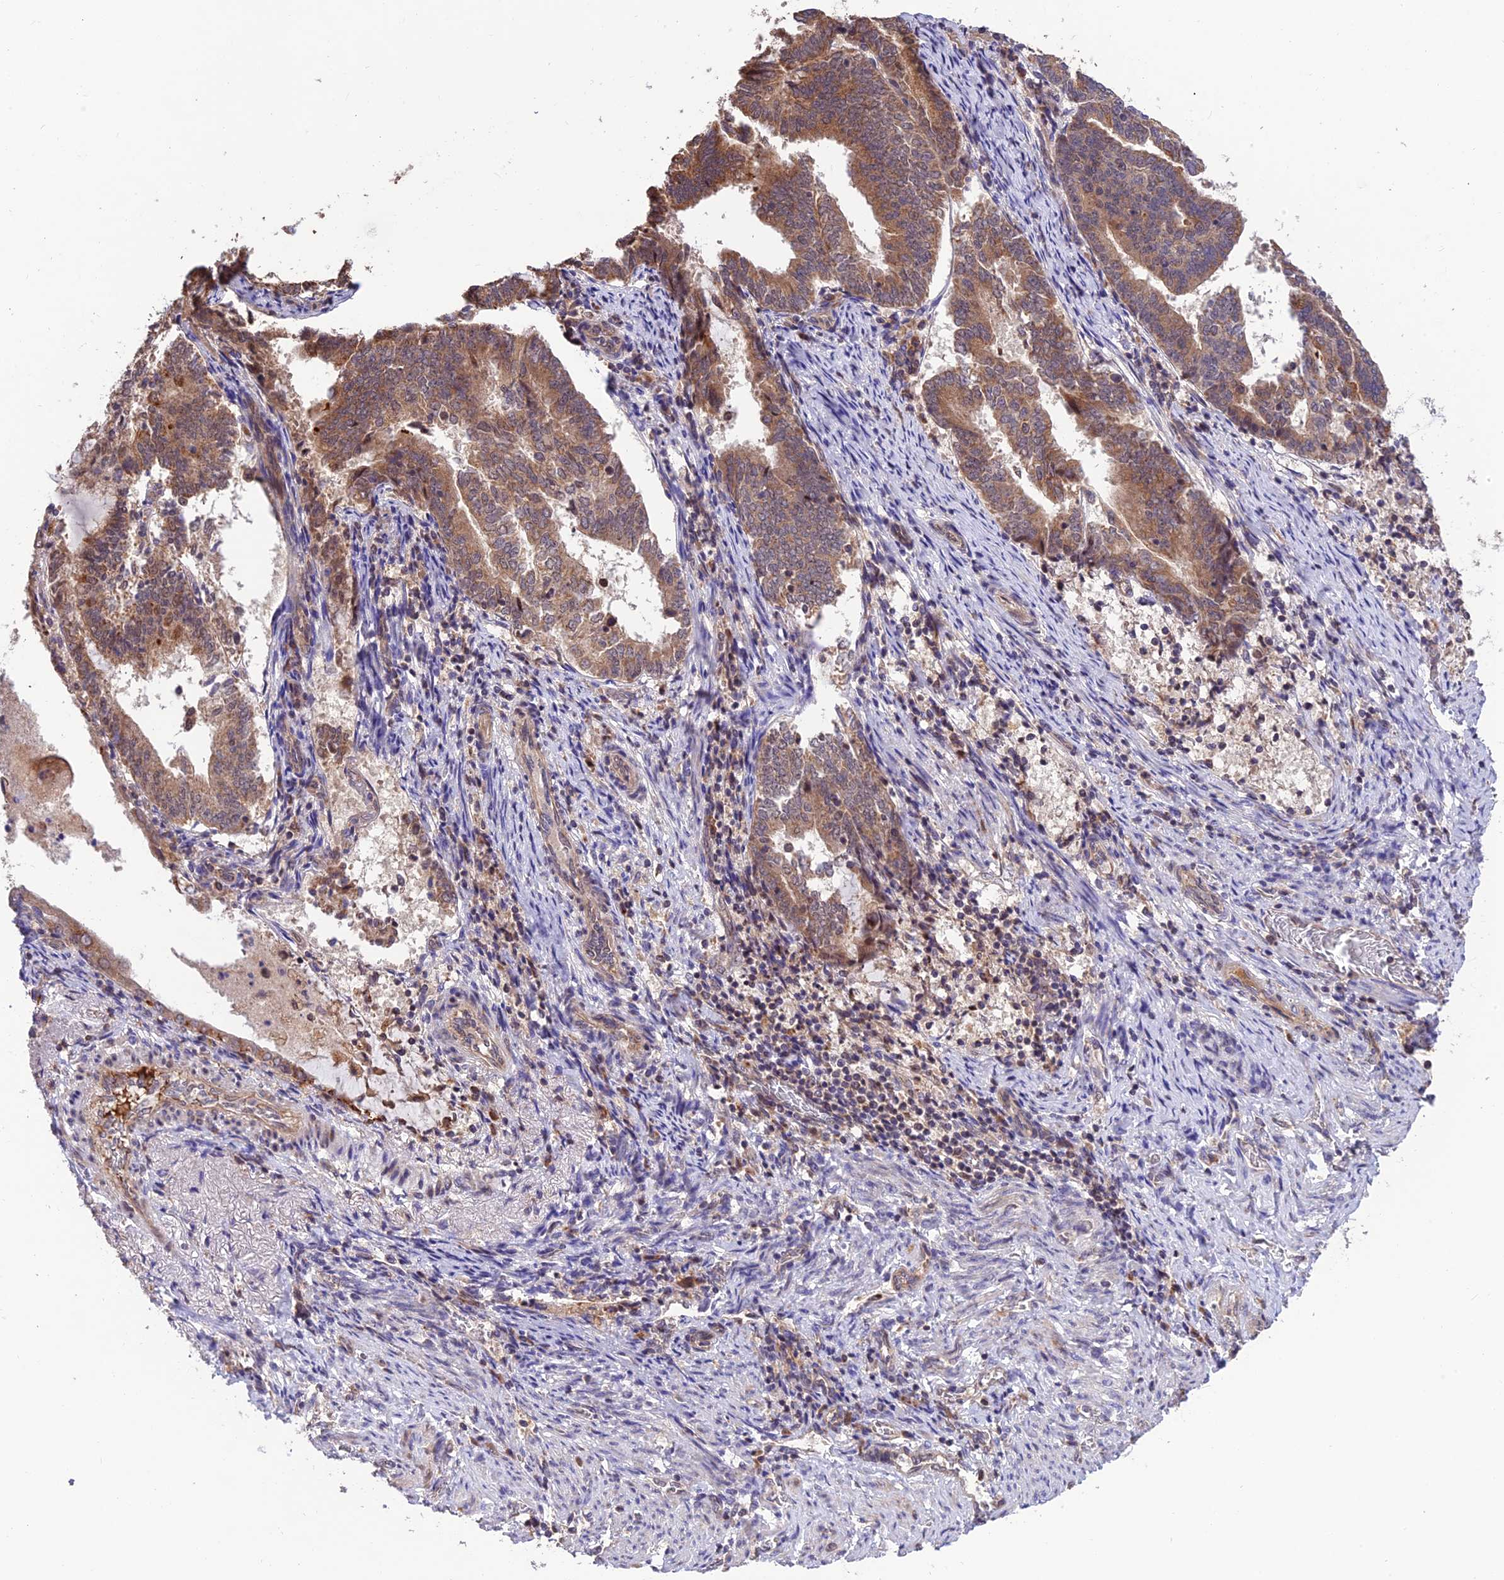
{"staining": {"intensity": "moderate", "quantity": ">75%", "location": "cytoplasmic/membranous"}, "tissue": "endometrial cancer", "cell_type": "Tumor cells", "image_type": "cancer", "snomed": [{"axis": "morphology", "description": "Adenocarcinoma, NOS"}, {"axis": "topography", "description": "Endometrium"}], "caption": "A brown stain shows moderate cytoplasmic/membranous staining of a protein in endometrial cancer (adenocarcinoma) tumor cells.", "gene": "MNS1", "patient": {"sex": "female", "age": 80}}